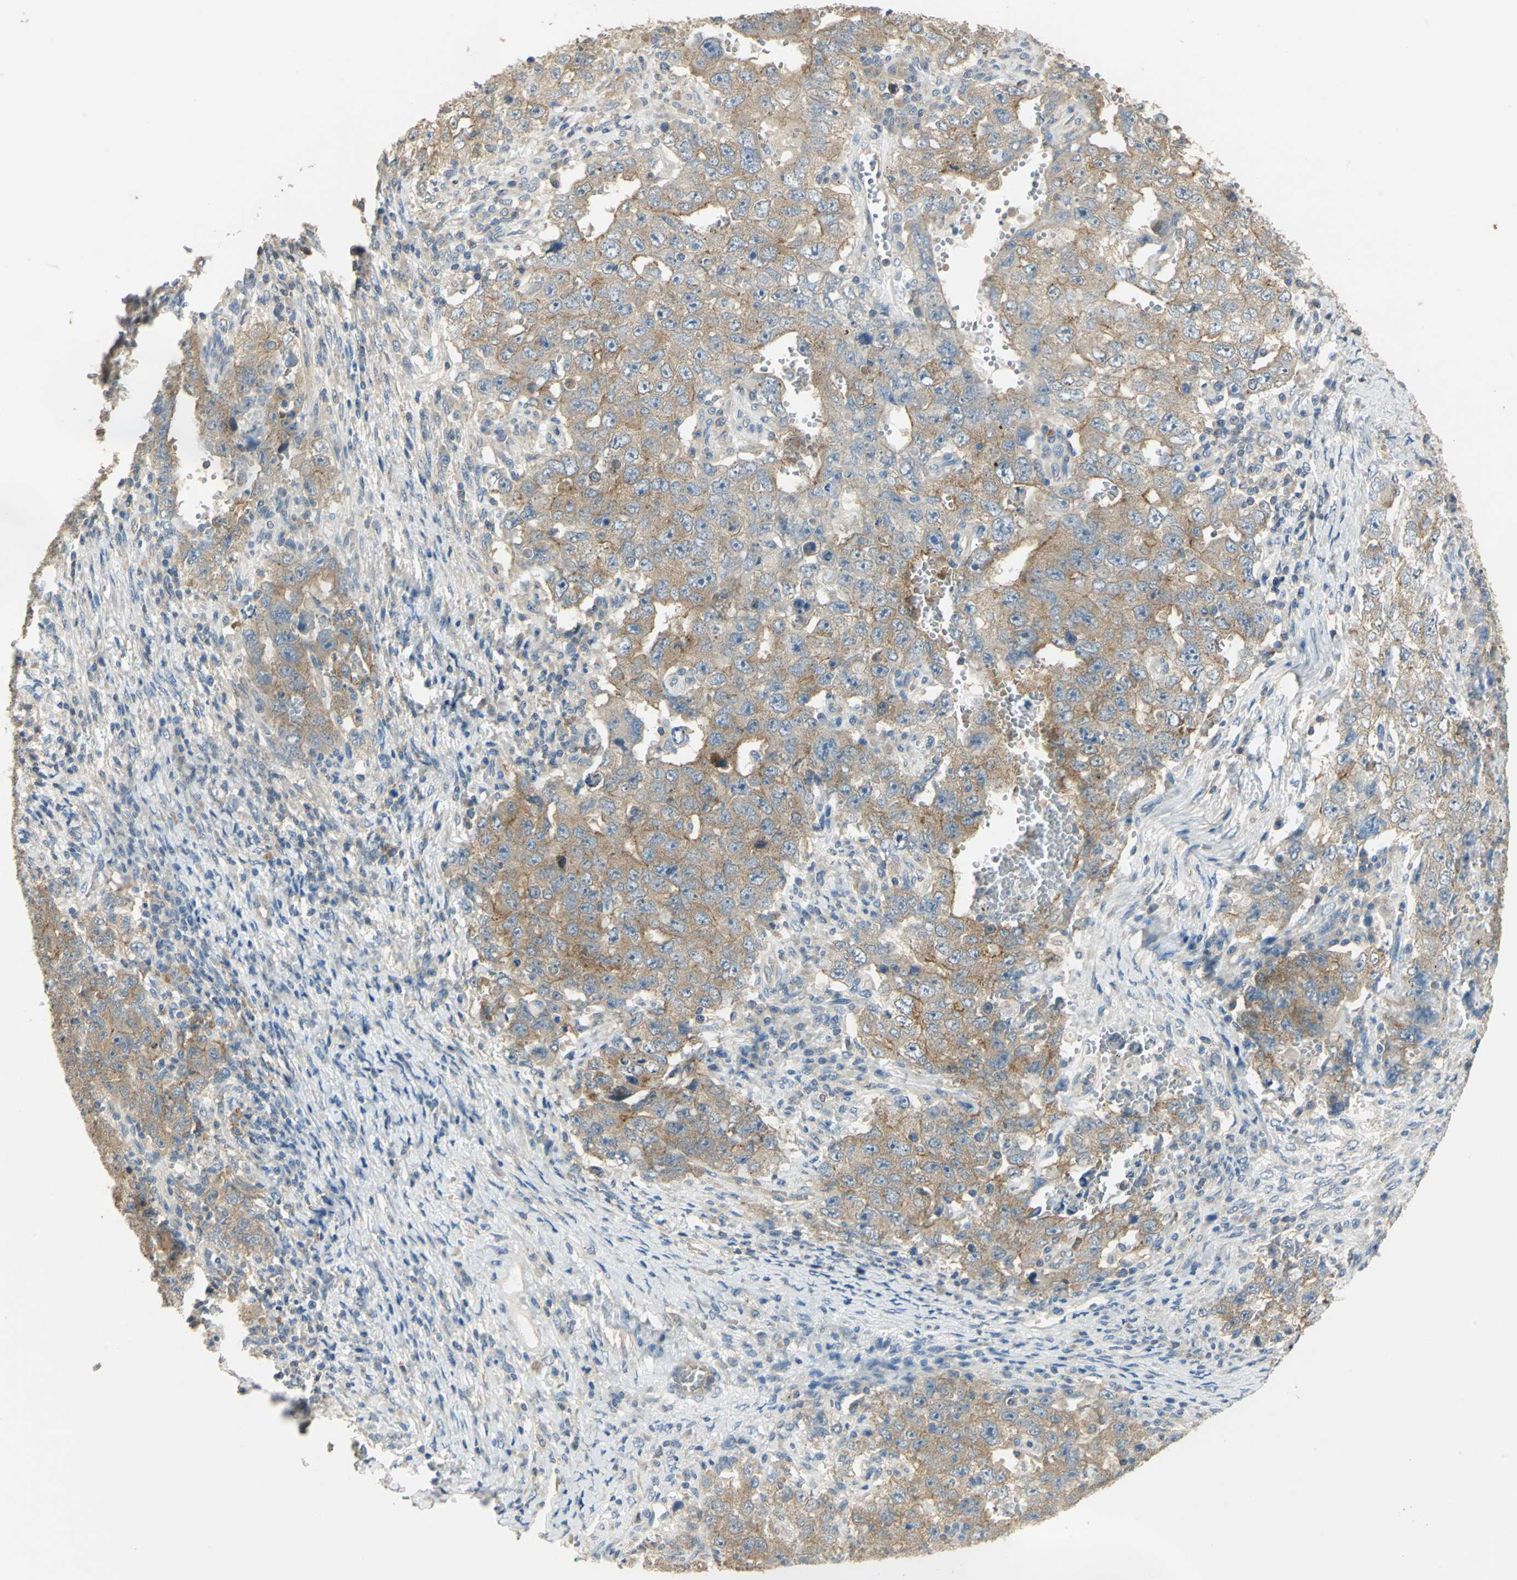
{"staining": {"intensity": "moderate", "quantity": ">75%", "location": "cytoplasmic/membranous"}, "tissue": "testis cancer", "cell_type": "Tumor cells", "image_type": "cancer", "snomed": [{"axis": "morphology", "description": "Carcinoma, Embryonal, NOS"}, {"axis": "topography", "description": "Testis"}], "caption": "Testis cancer stained with a protein marker displays moderate staining in tumor cells.", "gene": "SHC2", "patient": {"sex": "male", "age": 26}}